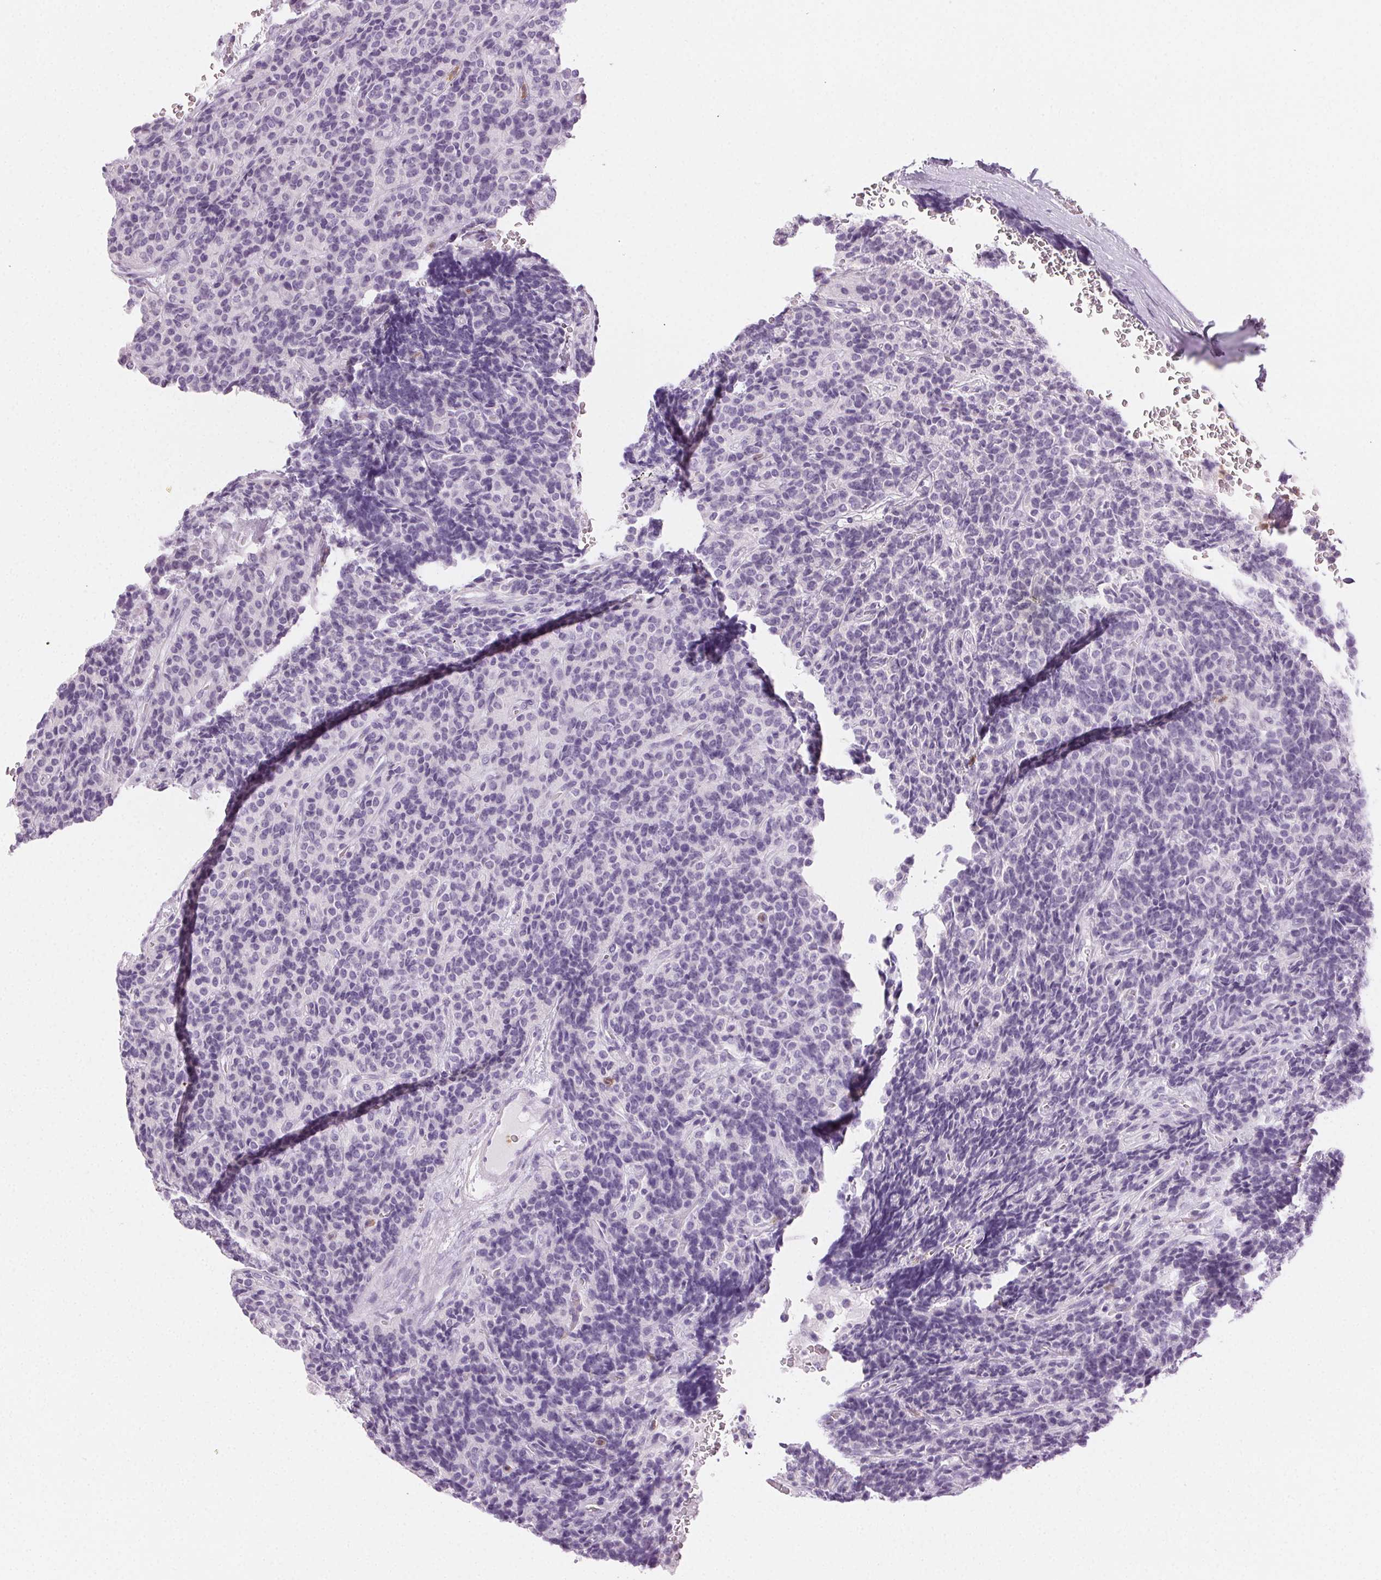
{"staining": {"intensity": "negative", "quantity": "none", "location": "none"}, "tissue": "carcinoid", "cell_type": "Tumor cells", "image_type": "cancer", "snomed": [{"axis": "morphology", "description": "Carcinoid, malignant, NOS"}, {"axis": "topography", "description": "Pancreas"}], "caption": "An immunohistochemistry (IHC) photomicrograph of carcinoid is shown. There is no staining in tumor cells of carcinoid. Brightfield microscopy of immunohistochemistry stained with DAB (brown) and hematoxylin (blue), captured at high magnification.", "gene": "MPO", "patient": {"sex": "male", "age": 36}}